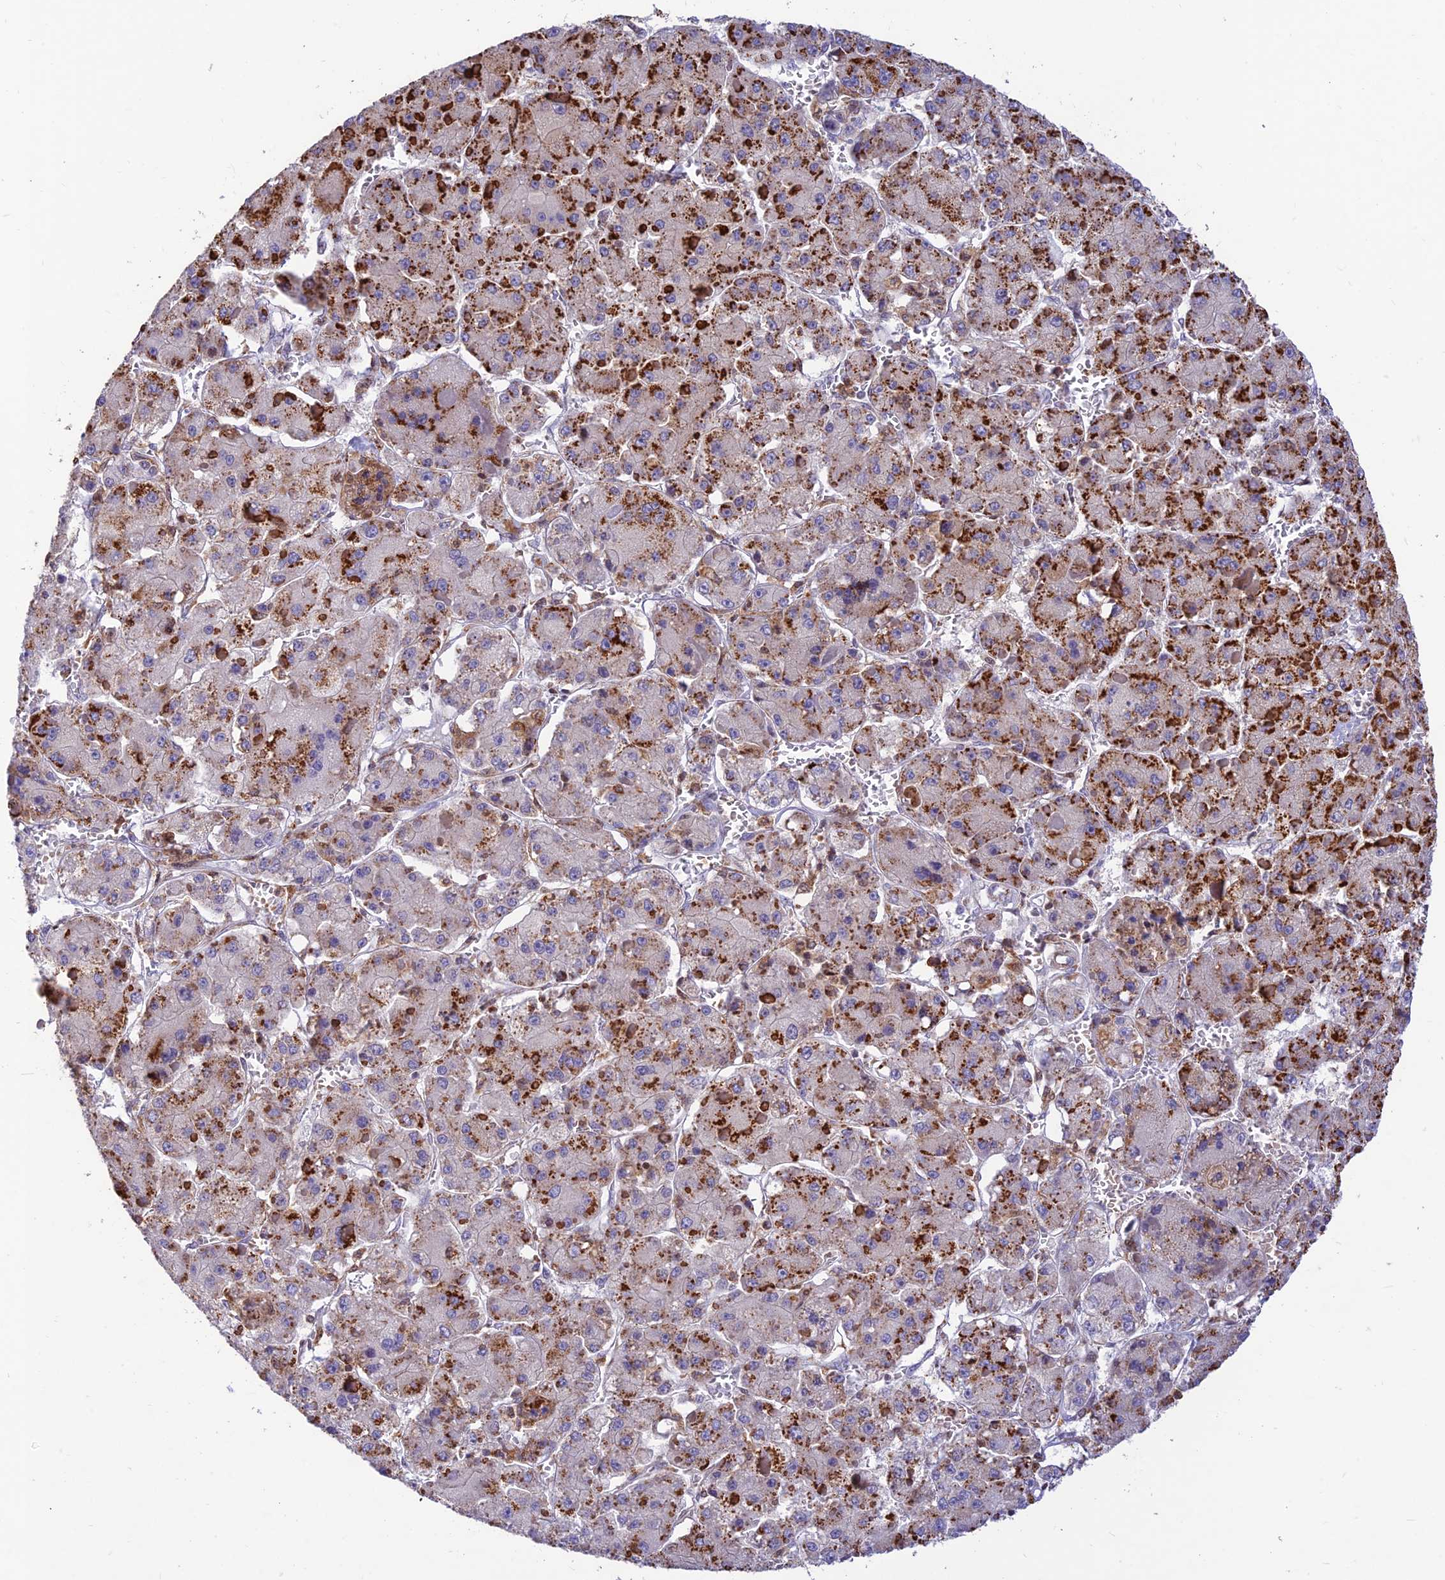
{"staining": {"intensity": "strong", "quantity": "25%-75%", "location": "cytoplasmic/membranous"}, "tissue": "liver cancer", "cell_type": "Tumor cells", "image_type": "cancer", "snomed": [{"axis": "morphology", "description": "Carcinoma, Hepatocellular, NOS"}, {"axis": "topography", "description": "Liver"}], "caption": "A brown stain highlights strong cytoplasmic/membranous staining of a protein in human liver cancer tumor cells.", "gene": "FAM186B", "patient": {"sex": "female", "age": 73}}